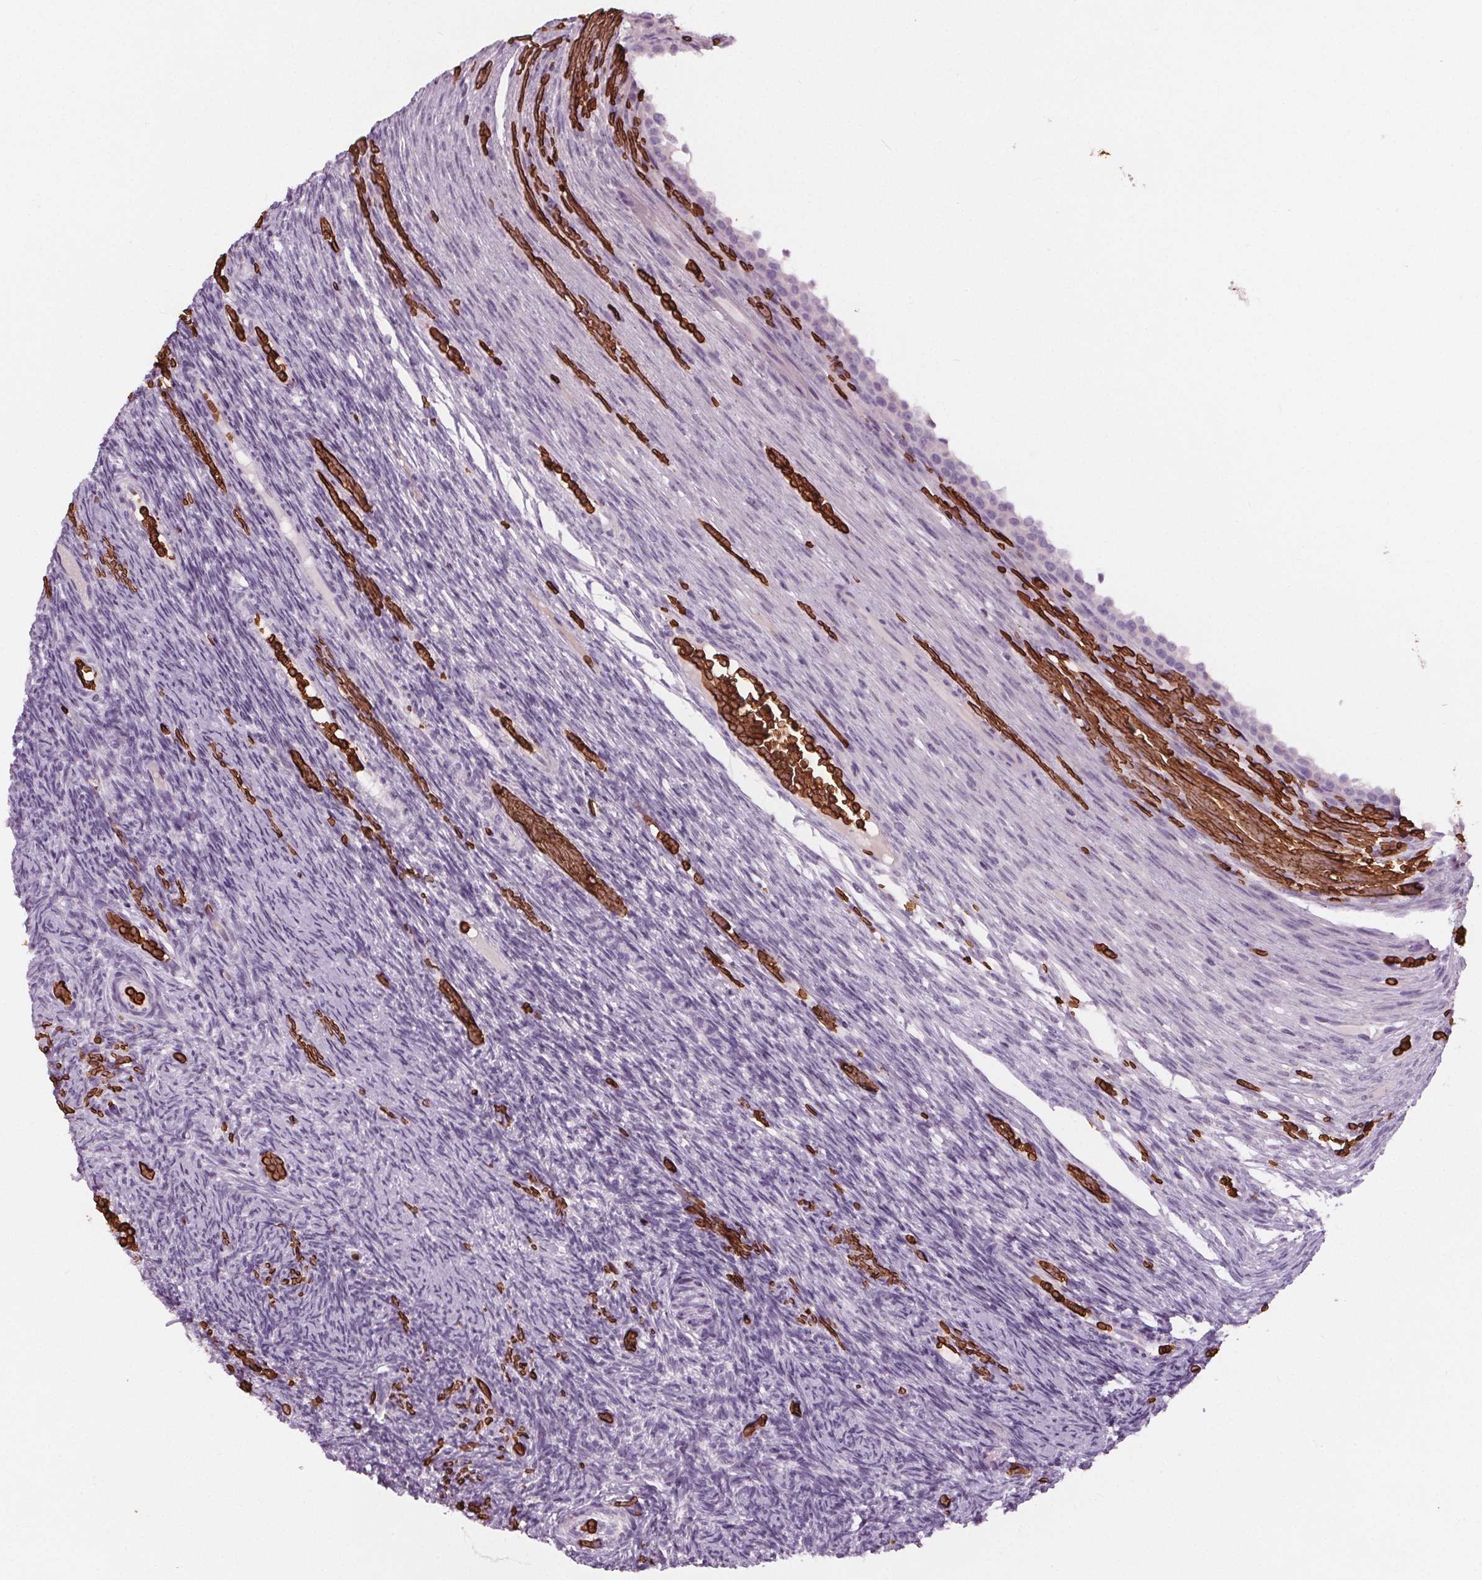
{"staining": {"intensity": "negative", "quantity": "none", "location": "none"}, "tissue": "ovary", "cell_type": "Follicle cells", "image_type": "normal", "snomed": [{"axis": "morphology", "description": "Normal tissue, NOS"}, {"axis": "topography", "description": "Ovary"}], "caption": "This is an immunohistochemistry image of normal ovary. There is no expression in follicle cells.", "gene": "SLC4A1", "patient": {"sex": "female", "age": 34}}